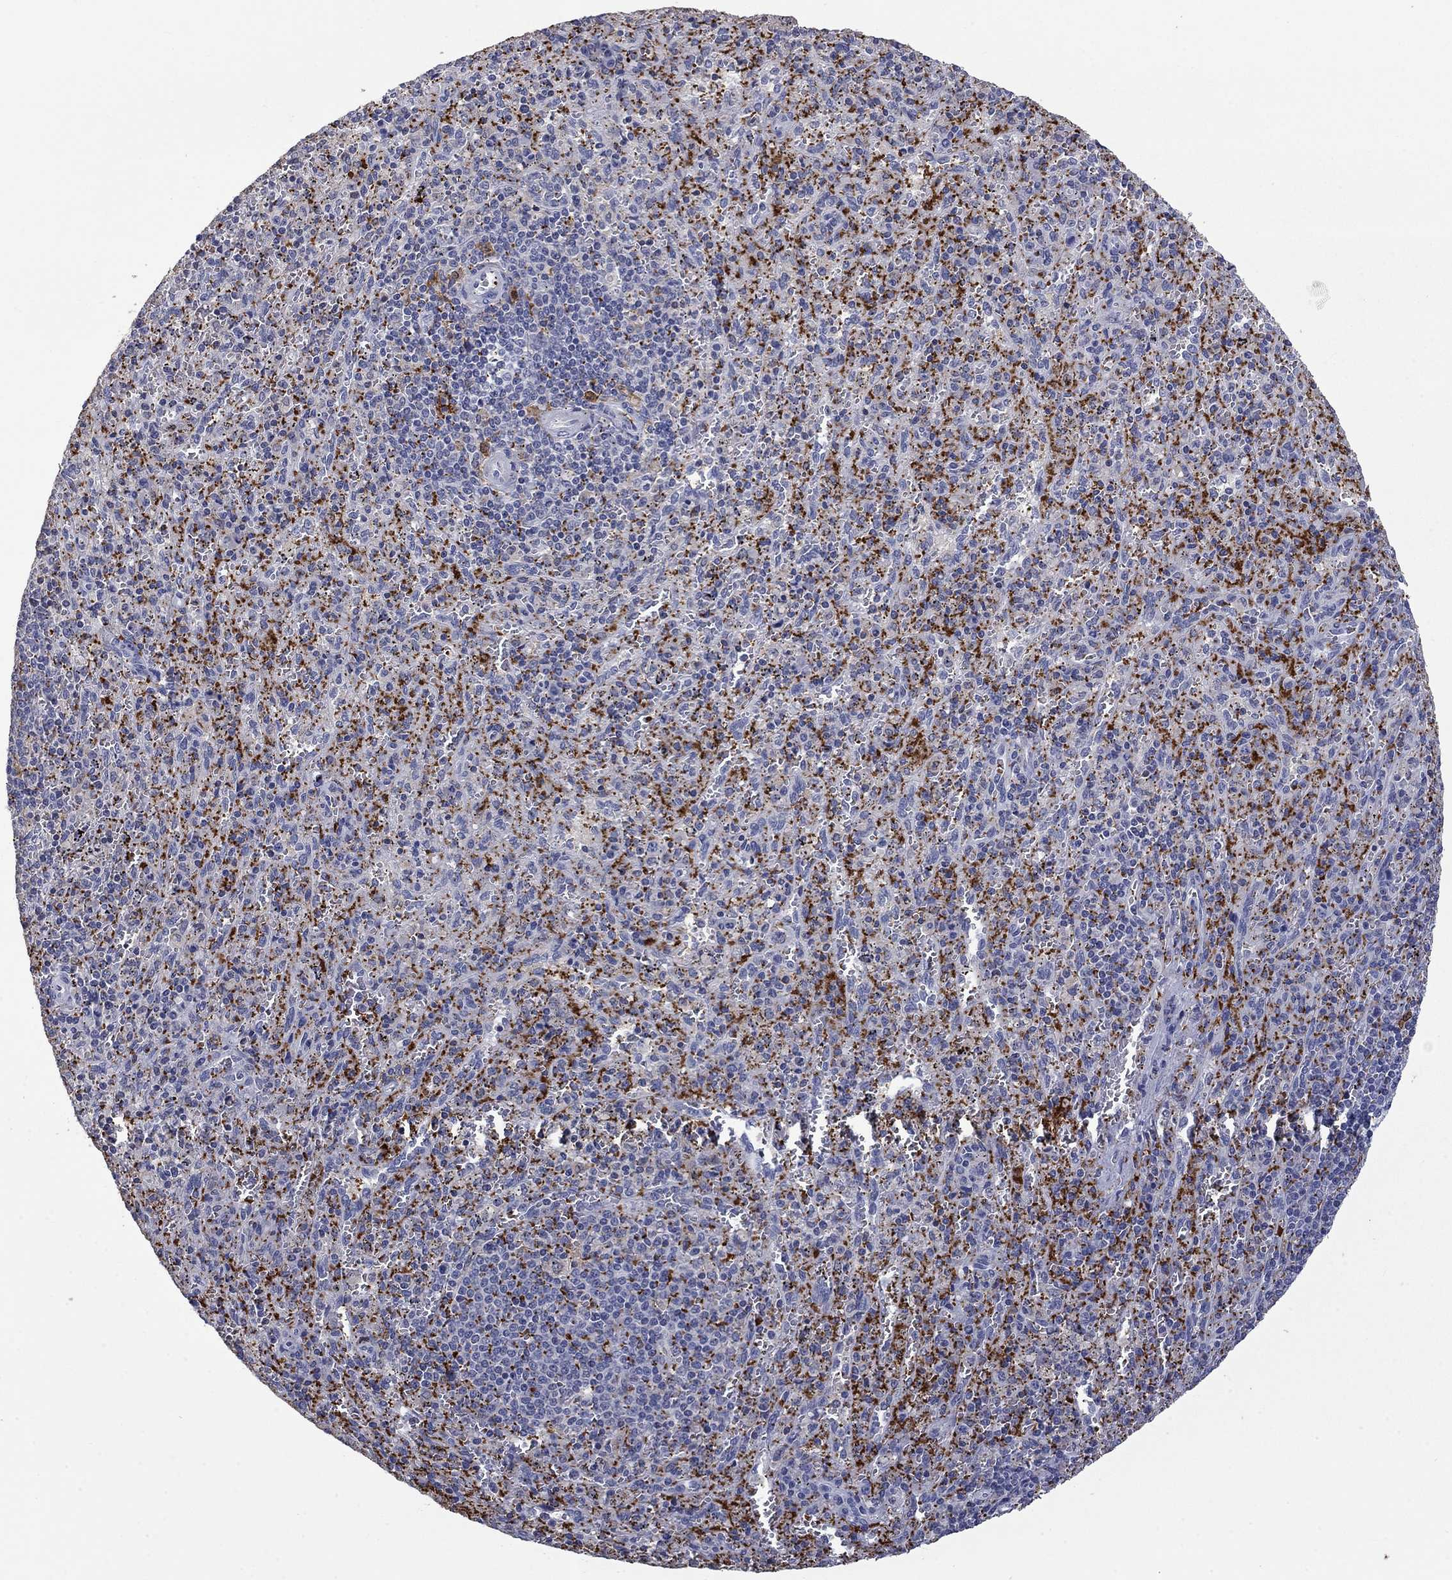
{"staining": {"intensity": "strong", "quantity": "25%-75%", "location": "cytoplasmic/membranous"}, "tissue": "spleen", "cell_type": "Cells in red pulp", "image_type": "normal", "snomed": [{"axis": "morphology", "description": "Normal tissue, NOS"}, {"axis": "topography", "description": "Spleen"}], "caption": "Immunohistochemistry (IHC) micrograph of normal spleen: human spleen stained using immunohistochemistry displays high levels of strong protein expression localized specifically in the cytoplasmic/membranous of cells in red pulp, appearing as a cytoplasmic/membranous brown color.", "gene": "PLEK", "patient": {"sex": "male", "age": 57}}